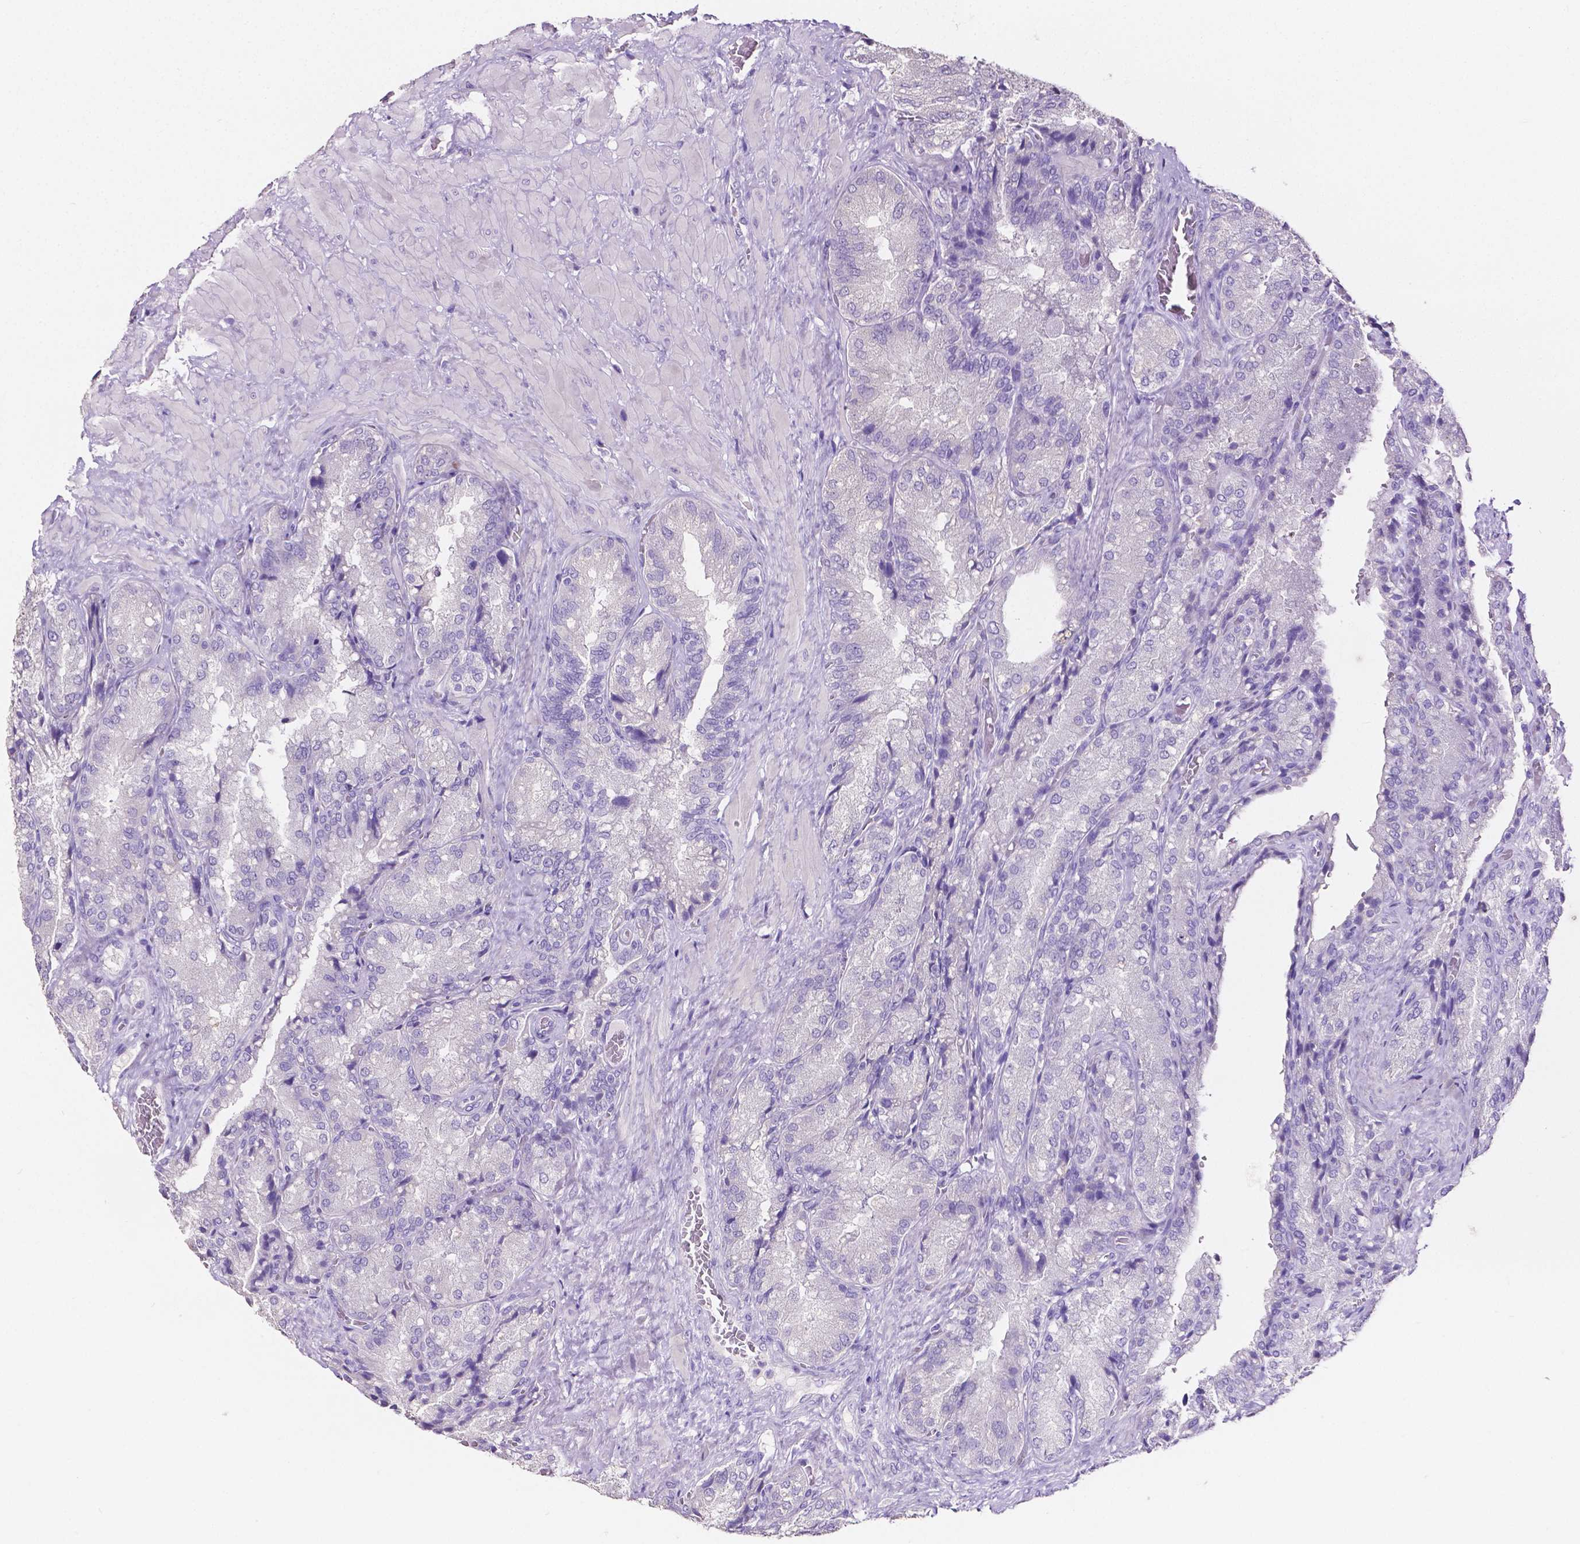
{"staining": {"intensity": "negative", "quantity": "none", "location": "none"}, "tissue": "seminal vesicle", "cell_type": "Glandular cells", "image_type": "normal", "snomed": [{"axis": "morphology", "description": "Normal tissue, NOS"}, {"axis": "topography", "description": "Seminal veicle"}], "caption": "DAB immunohistochemical staining of unremarkable human seminal vesicle shows no significant positivity in glandular cells. (Brightfield microscopy of DAB immunohistochemistry (IHC) at high magnification).", "gene": "SLC22A2", "patient": {"sex": "male", "age": 57}}